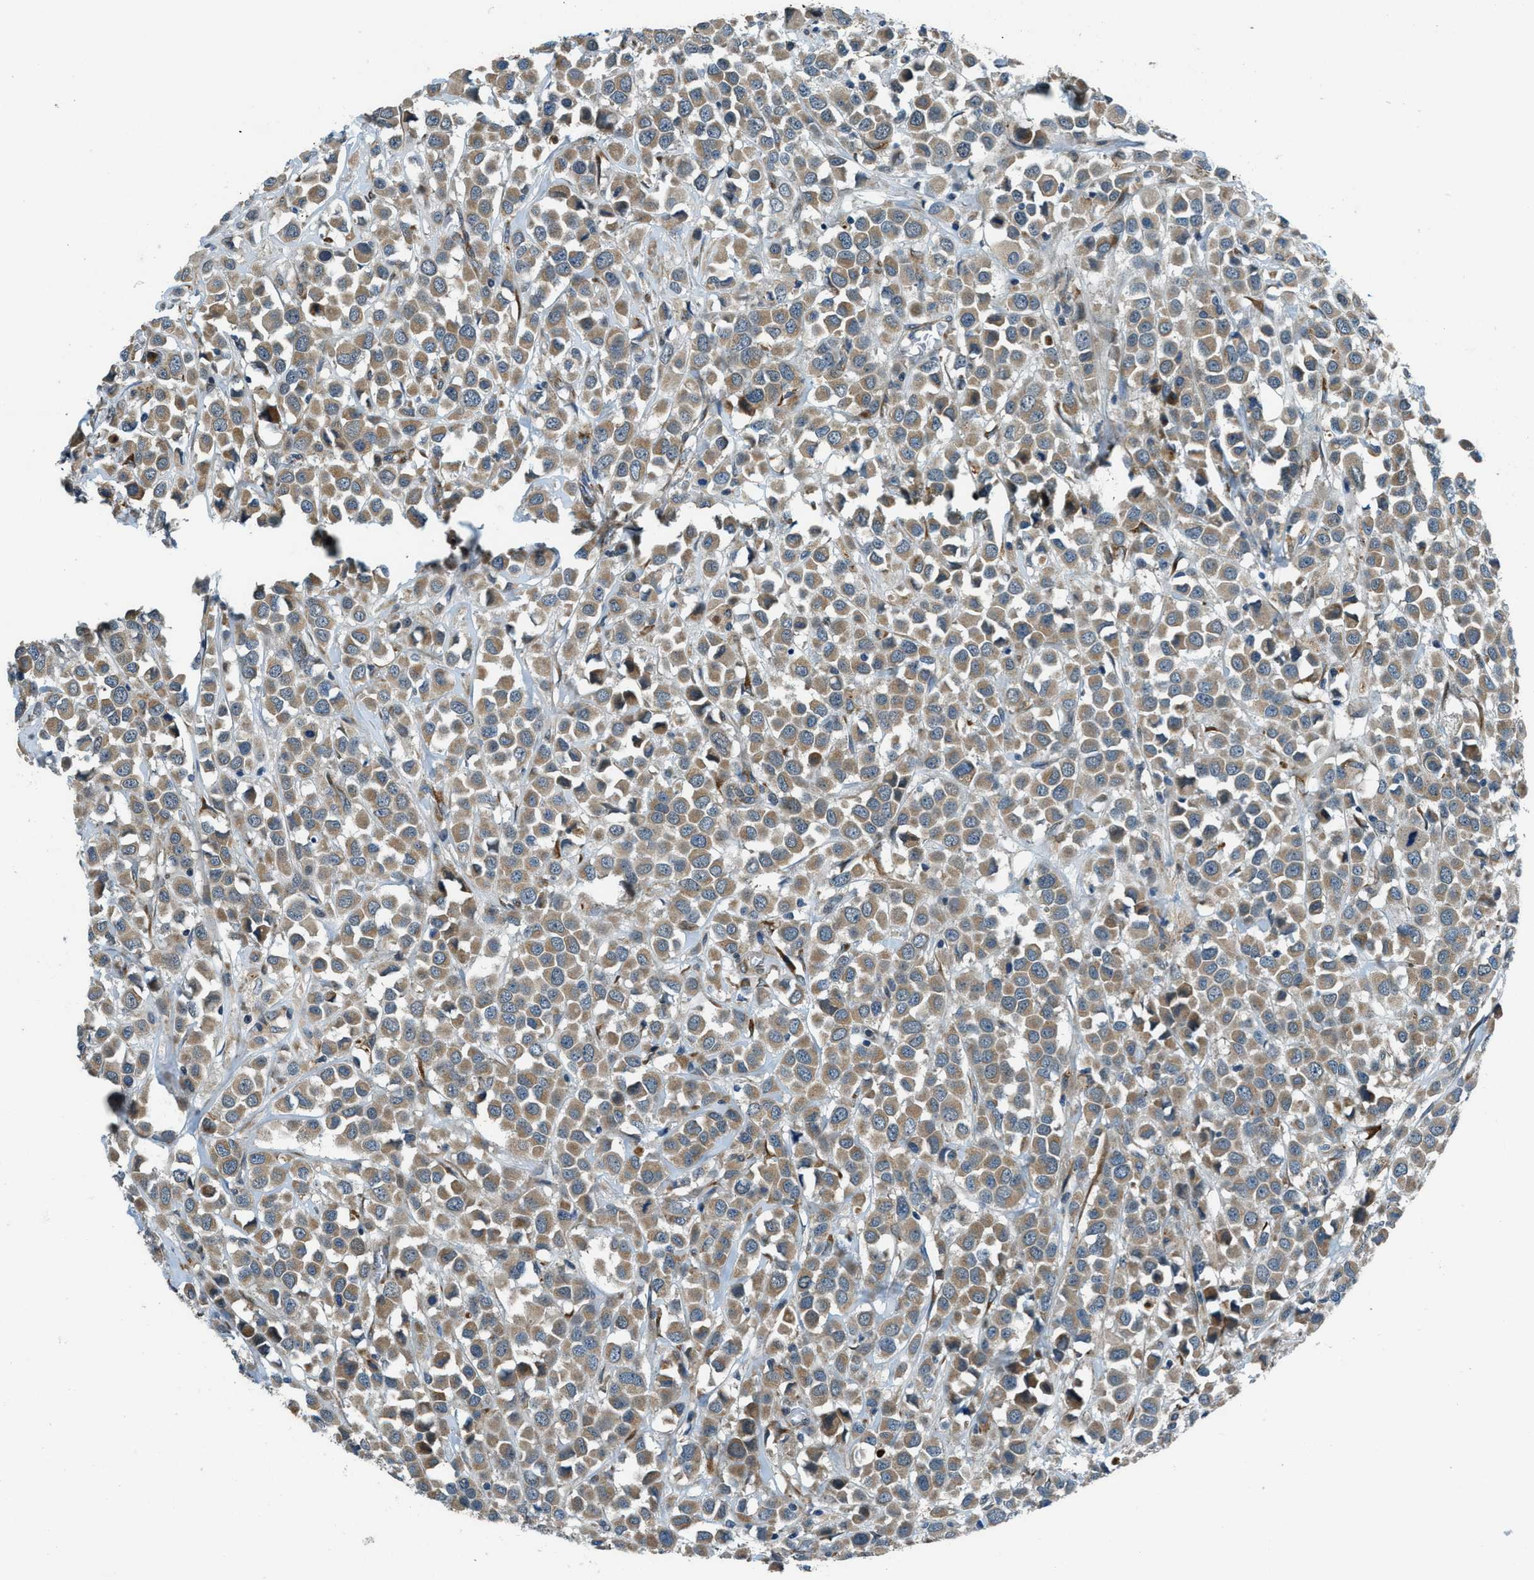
{"staining": {"intensity": "moderate", "quantity": ">75%", "location": "cytoplasmic/membranous"}, "tissue": "breast cancer", "cell_type": "Tumor cells", "image_type": "cancer", "snomed": [{"axis": "morphology", "description": "Duct carcinoma"}, {"axis": "topography", "description": "Breast"}], "caption": "Brown immunohistochemical staining in human breast infiltrating ductal carcinoma exhibits moderate cytoplasmic/membranous expression in approximately >75% of tumor cells.", "gene": "GINM1", "patient": {"sex": "female", "age": 61}}